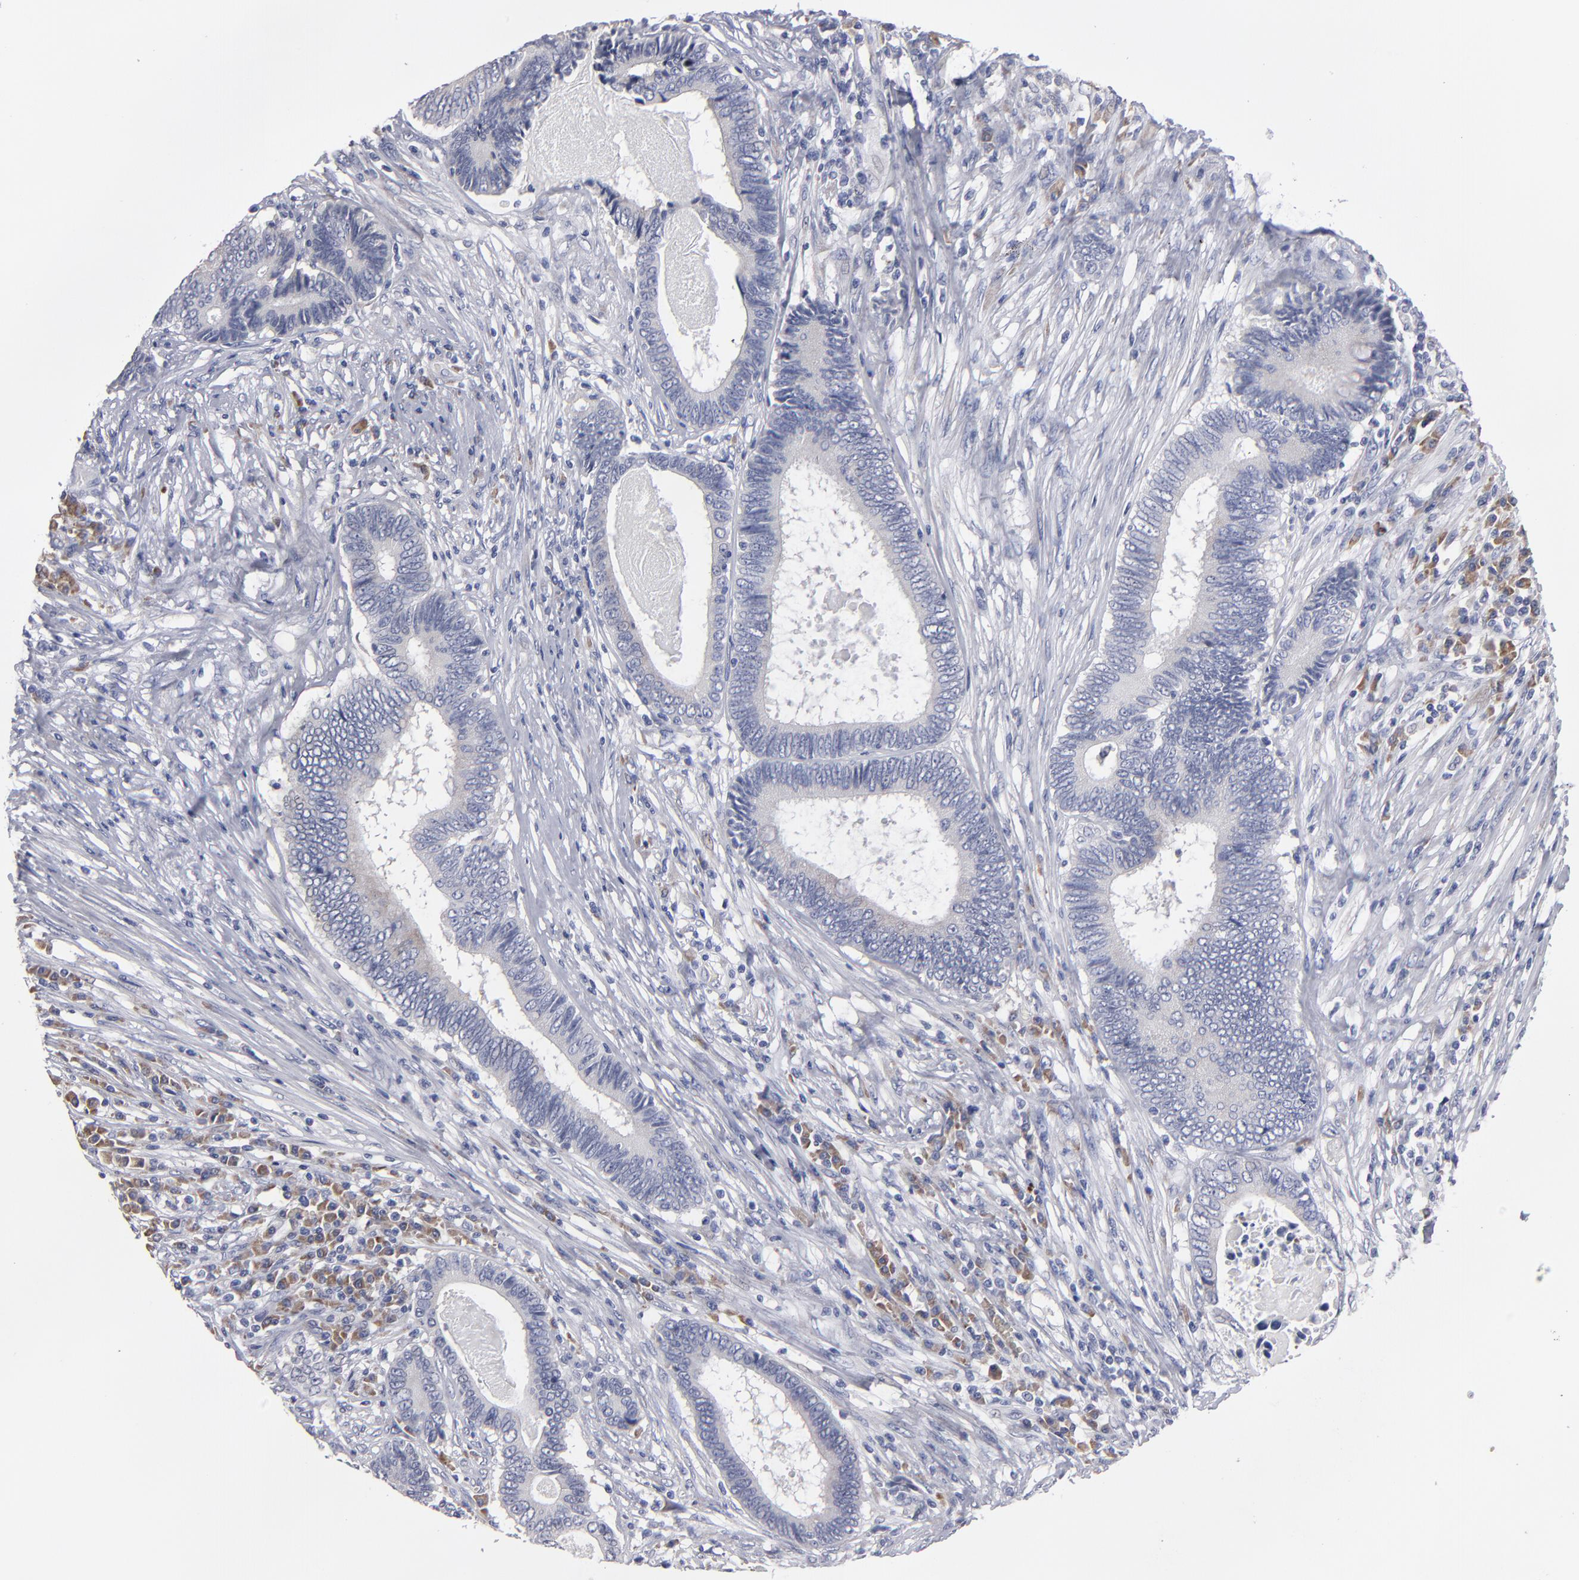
{"staining": {"intensity": "weak", "quantity": ">75%", "location": "cytoplasmic/membranous"}, "tissue": "colorectal cancer", "cell_type": "Tumor cells", "image_type": "cancer", "snomed": [{"axis": "morphology", "description": "Adenocarcinoma, NOS"}, {"axis": "topography", "description": "Colon"}], "caption": "About >75% of tumor cells in human colorectal adenocarcinoma demonstrate weak cytoplasmic/membranous protein expression as visualized by brown immunohistochemical staining.", "gene": "CCDC80", "patient": {"sex": "female", "age": 78}}